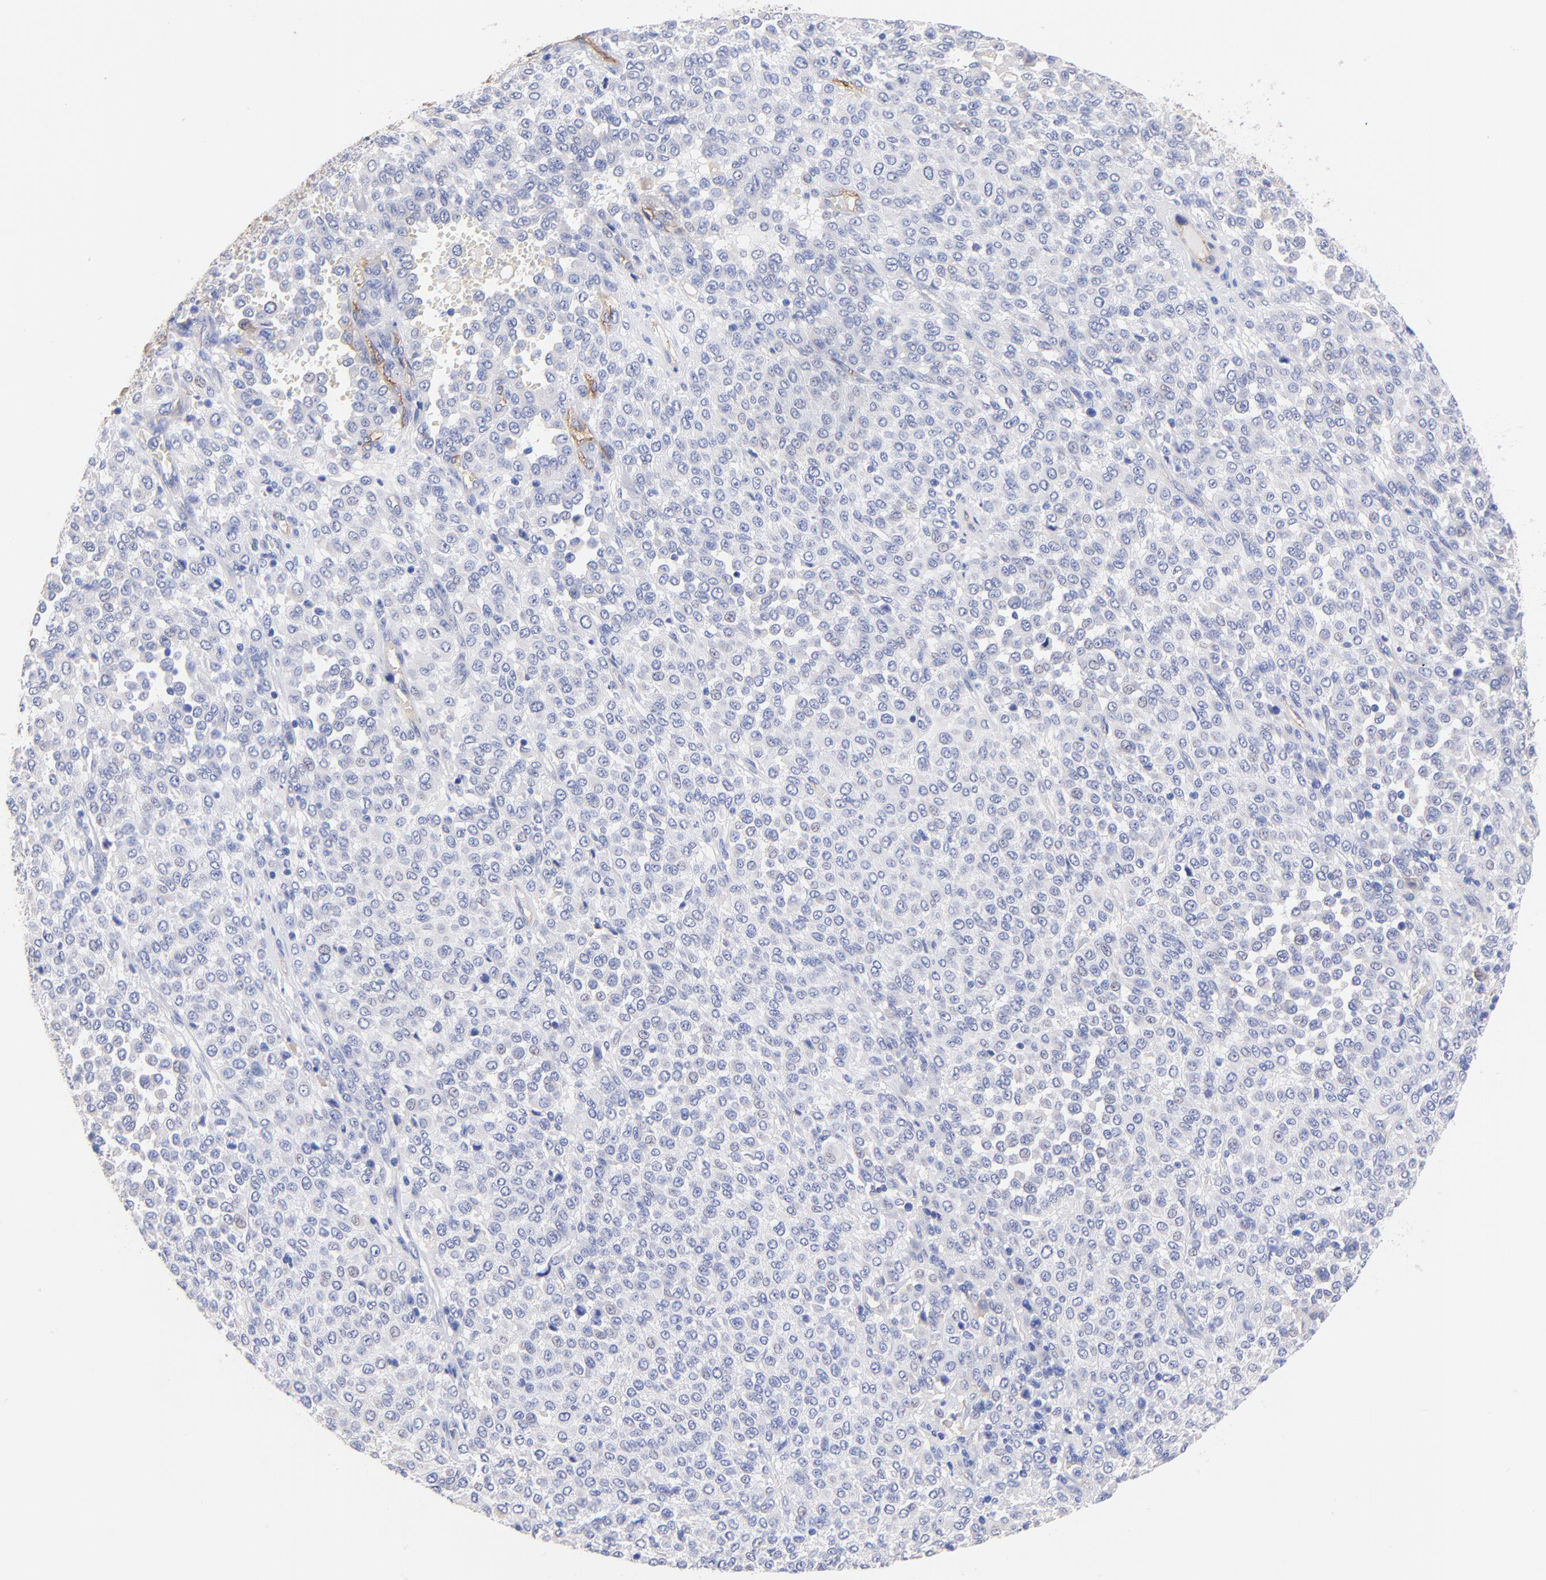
{"staining": {"intensity": "negative", "quantity": "none", "location": "none"}, "tissue": "melanoma", "cell_type": "Tumor cells", "image_type": "cancer", "snomed": [{"axis": "morphology", "description": "Malignant melanoma, Metastatic site"}, {"axis": "topography", "description": "Pancreas"}], "caption": "Immunohistochemistry histopathology image of neoplastic tissue: malignant melanoma (metastatic site) stained with DAB reveals no significant protein expression in tumor cells.", "gene": "SLC44A2", "patient": {"sex": "female", "age": 30}}